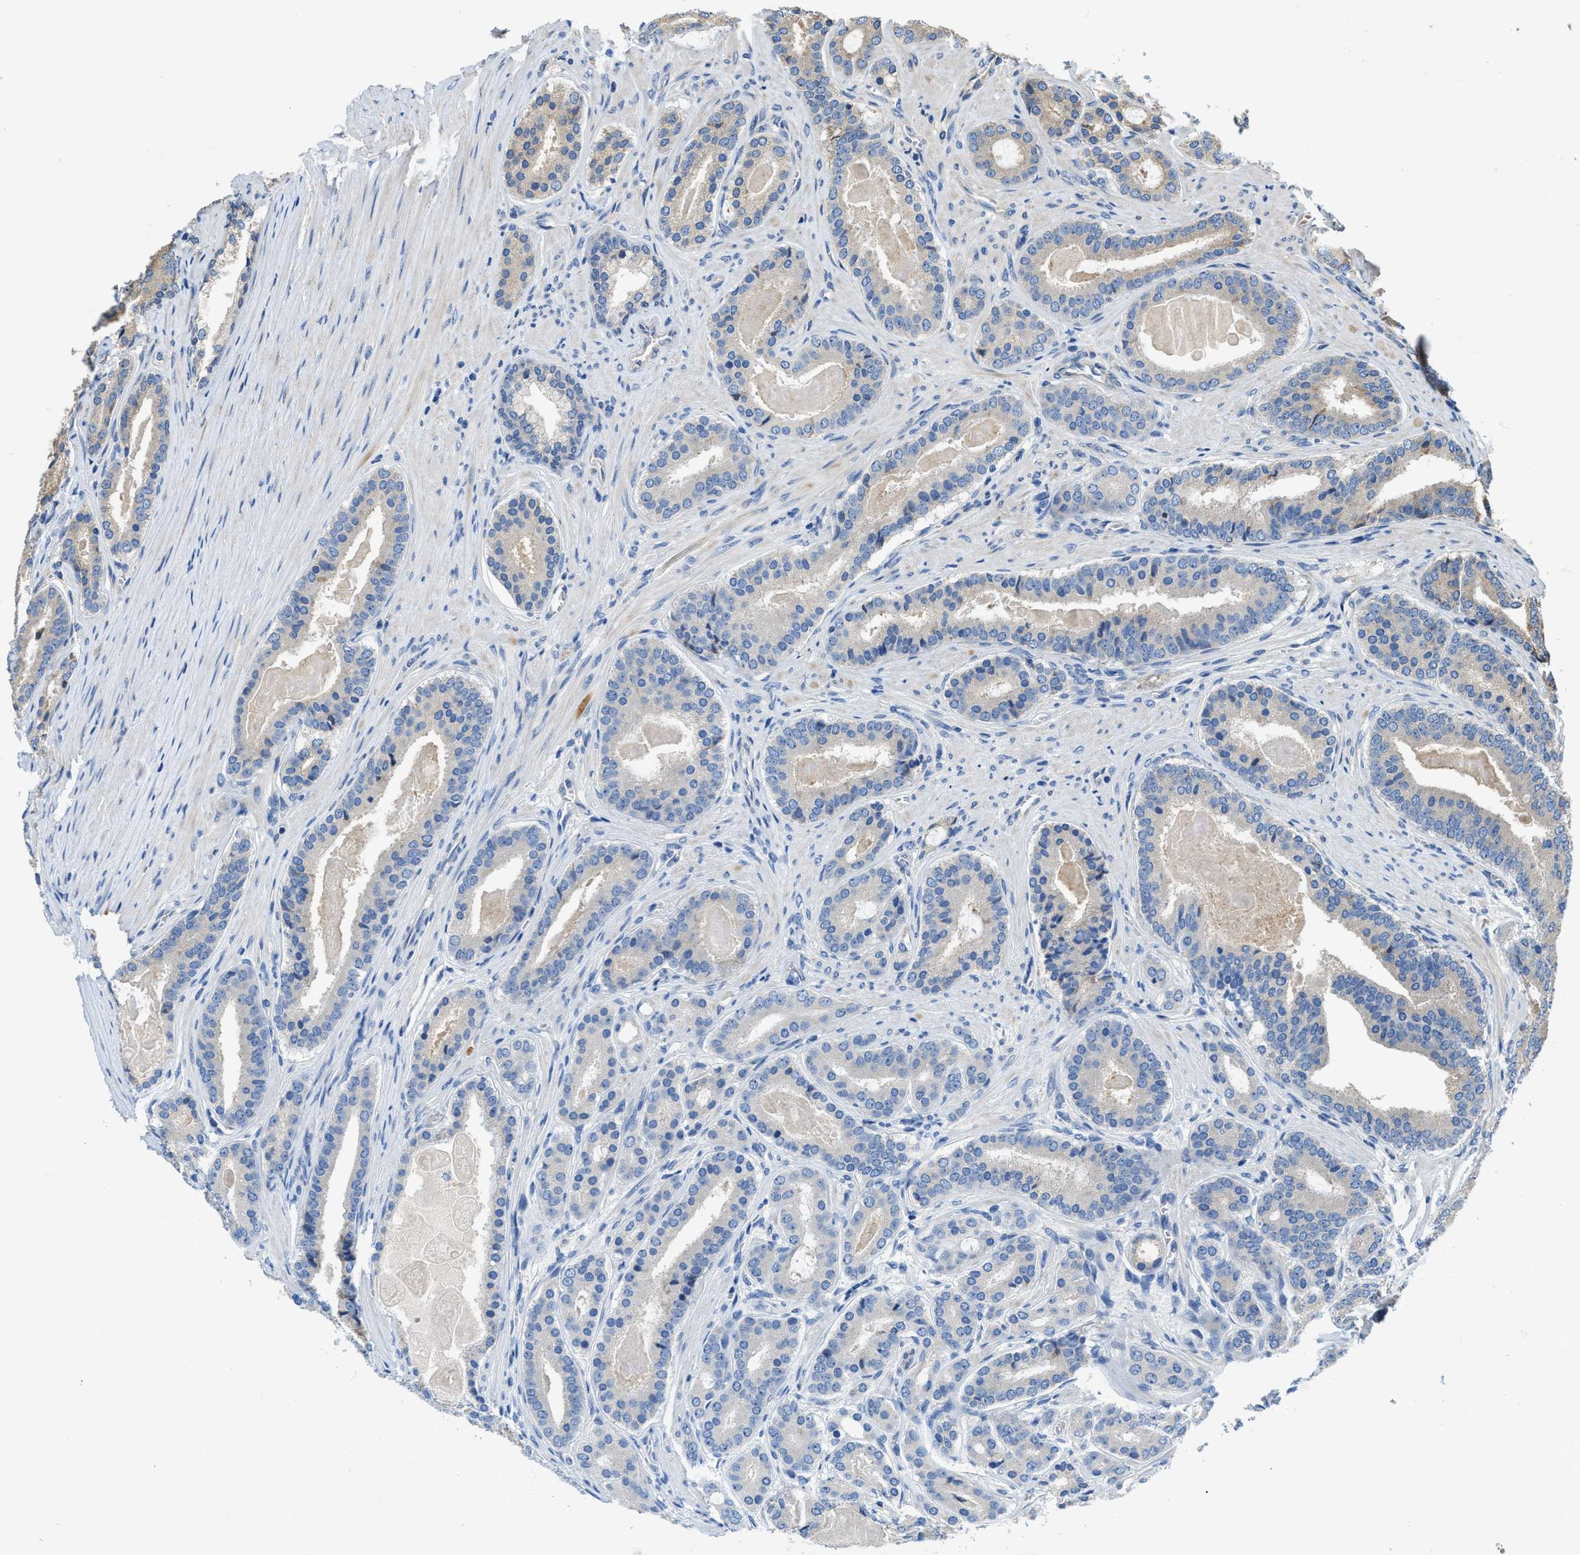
{"staining": {"intensity": "negative", "quantity": "none", "location": "none"}, "tissue": "prostate cancer", "cell_type": "Tumor cells", "image_type": "cancer", "snomed": [{"axis": "morphology", "description": "Adenocarcinoma, High grade"}, {"axis": "topography", "description": "Prostate"}], "caption": "High magnification brightfield microscopy of high-grade adenocarcinoma (prostate) stained with DAB (3,3'-diaminobenzidine) (brown) and counterstained with hematoxylin (blue): tumor cells show no significant staining.", "gene": "RIPK2", "patient": {"sex": "male", "age": 60}}